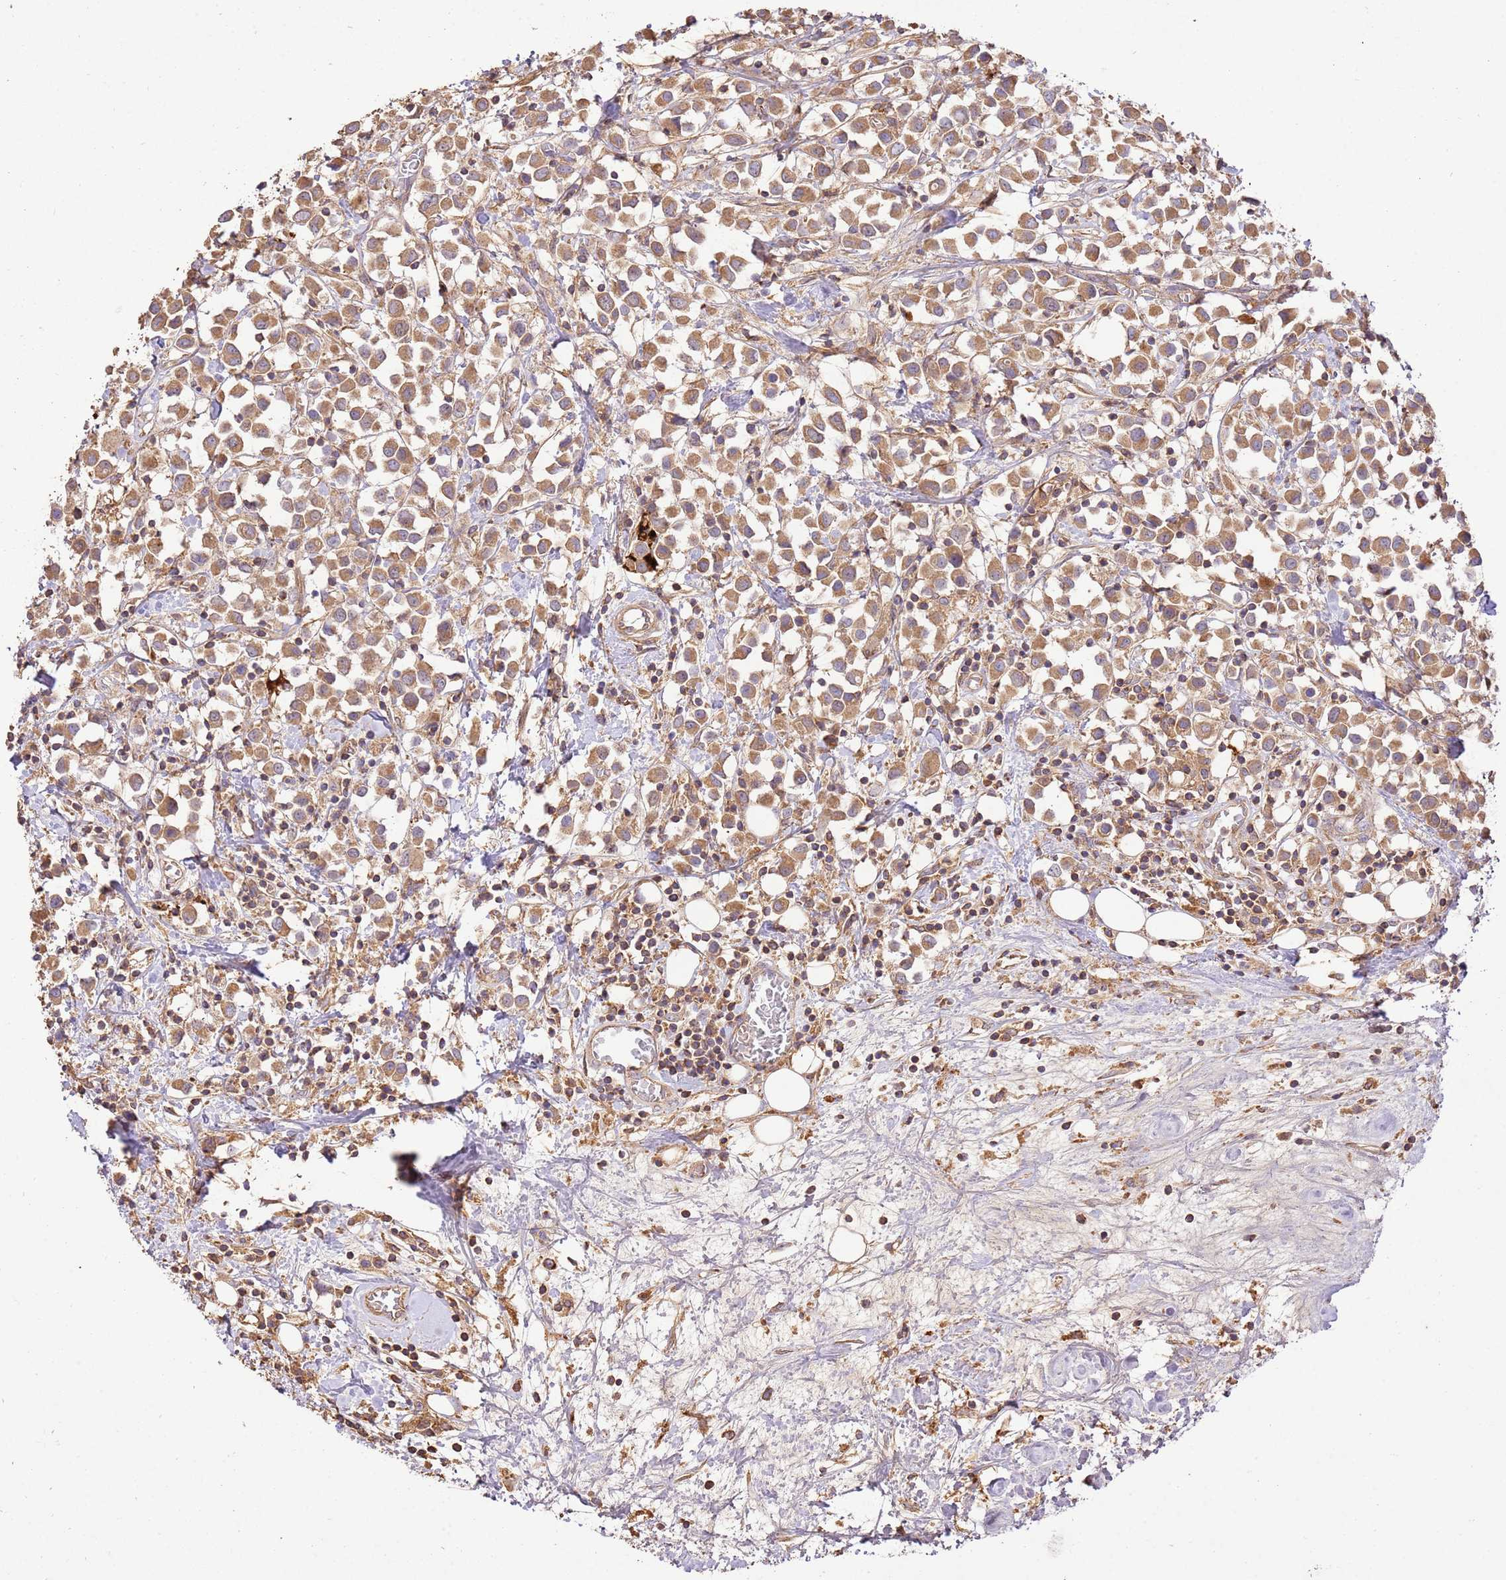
{"staining": {"intensity": "moderate", "quantity": ">75%", "location": "cytoplasmic/membranous"}, "tissue": "breast cancer", "cell_type": "Tumor cells", "image_type": "cancer", "snomed": [{"axis": "morphology", "description": "Duct carcinoma"}, {"axis": "topography", "description": "Breast"}], "caption": "Approximately >75% of tumor cells in breast cancer (infiltrating ductal carcinoma) exhibit moderate cytoplasmic/membranous protein positivity as visualized by brown immunohistochemical staining.", "gene": "CEP55", "patient": {"sex": "female", "age": 61}}